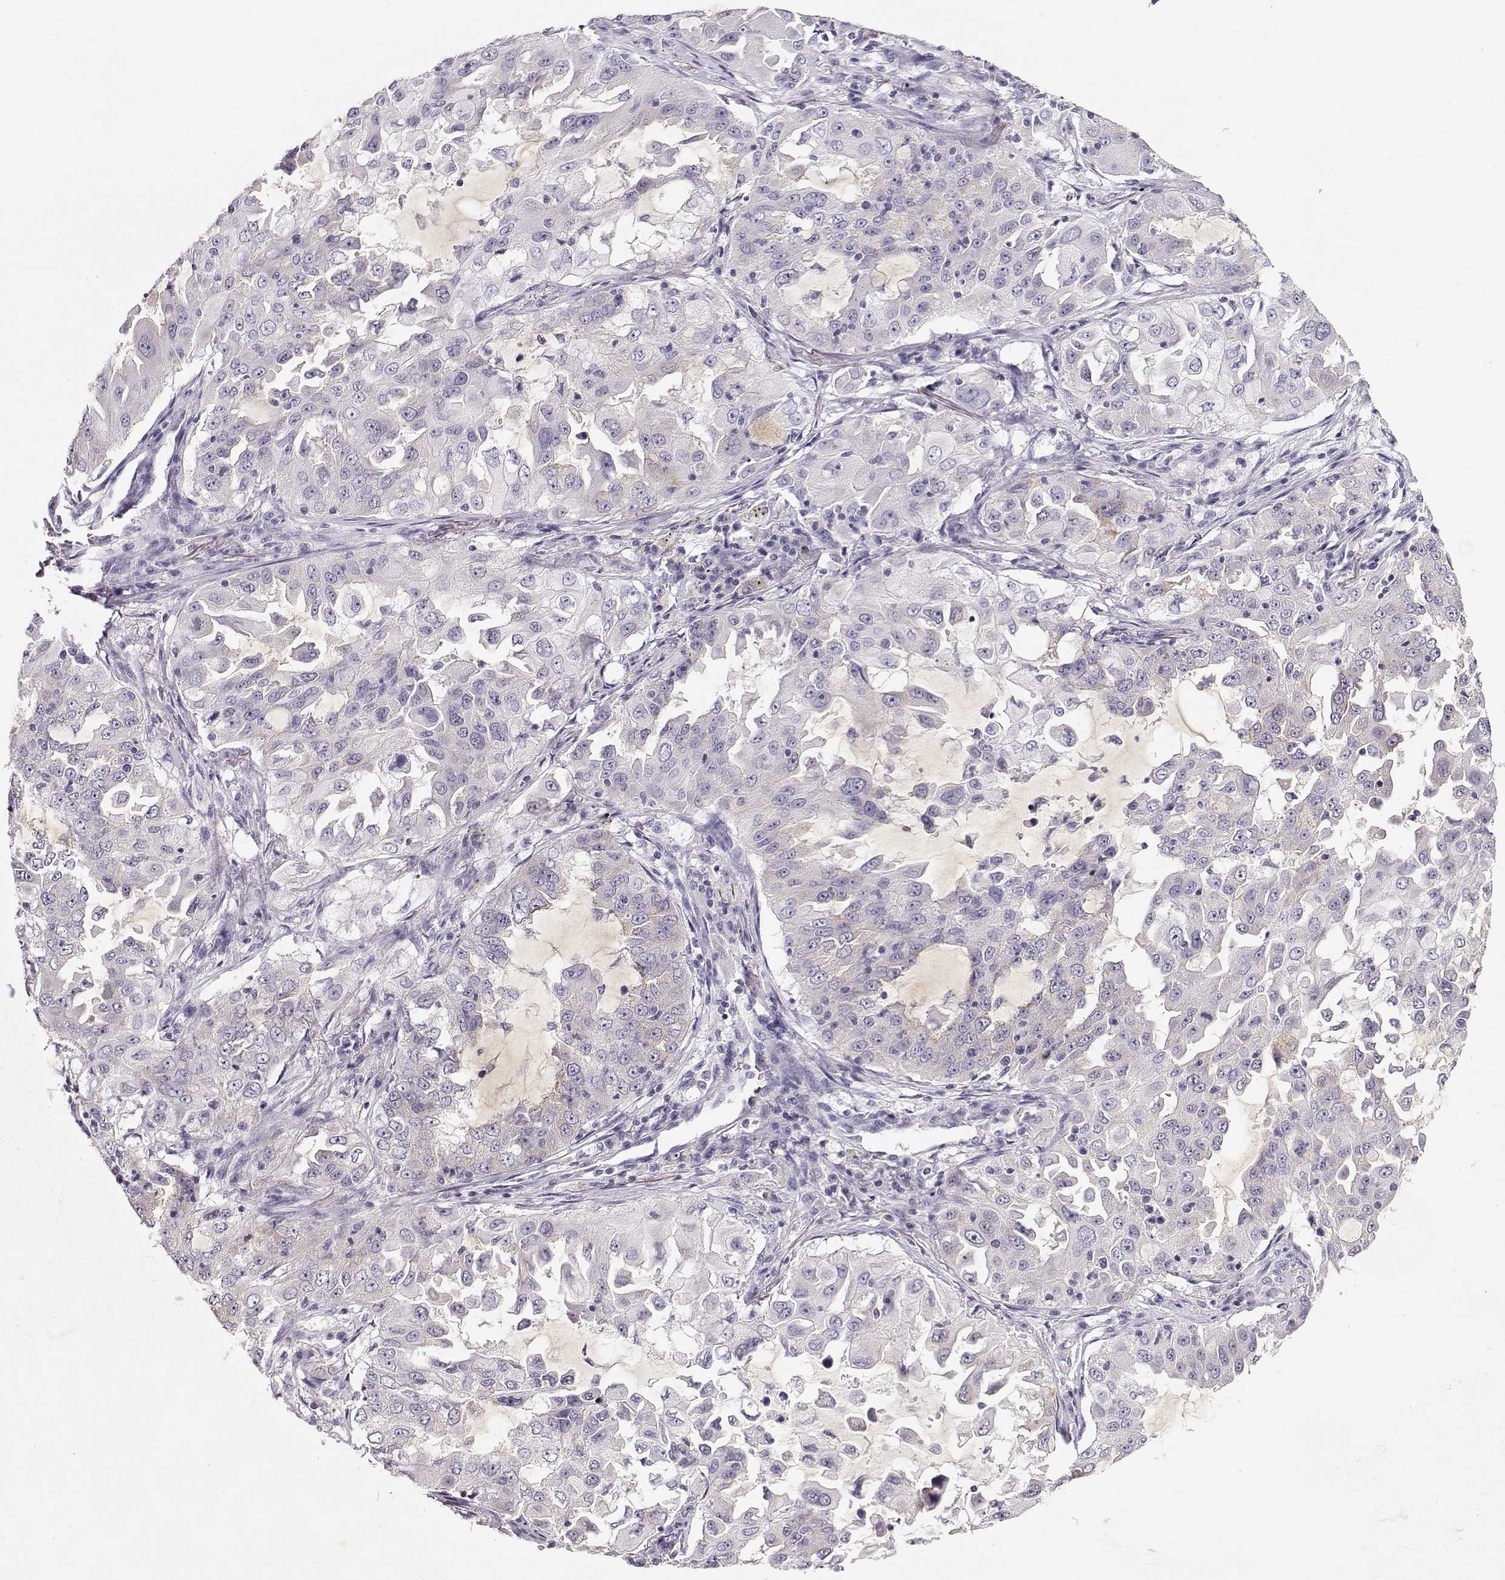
{"staining": {"intensity": "negative", "quantity": "none", "location": "none"}, "tissue": "lung cancer", "cell_type": "Tumor cells", "image_type": "cancer", "snomed": [{"axis": "morphology", "description": "Adenocarcinoma, NOS"}, {"axis": "topography", "description": "Lung"}], "caption": "Lung adenocarcinoma stained for a protein using immunohistochemistry (IHC) demonstrates no expression tumor cells.", "gene": "CRX", "patient": {"sex": "female", "age": 61}}